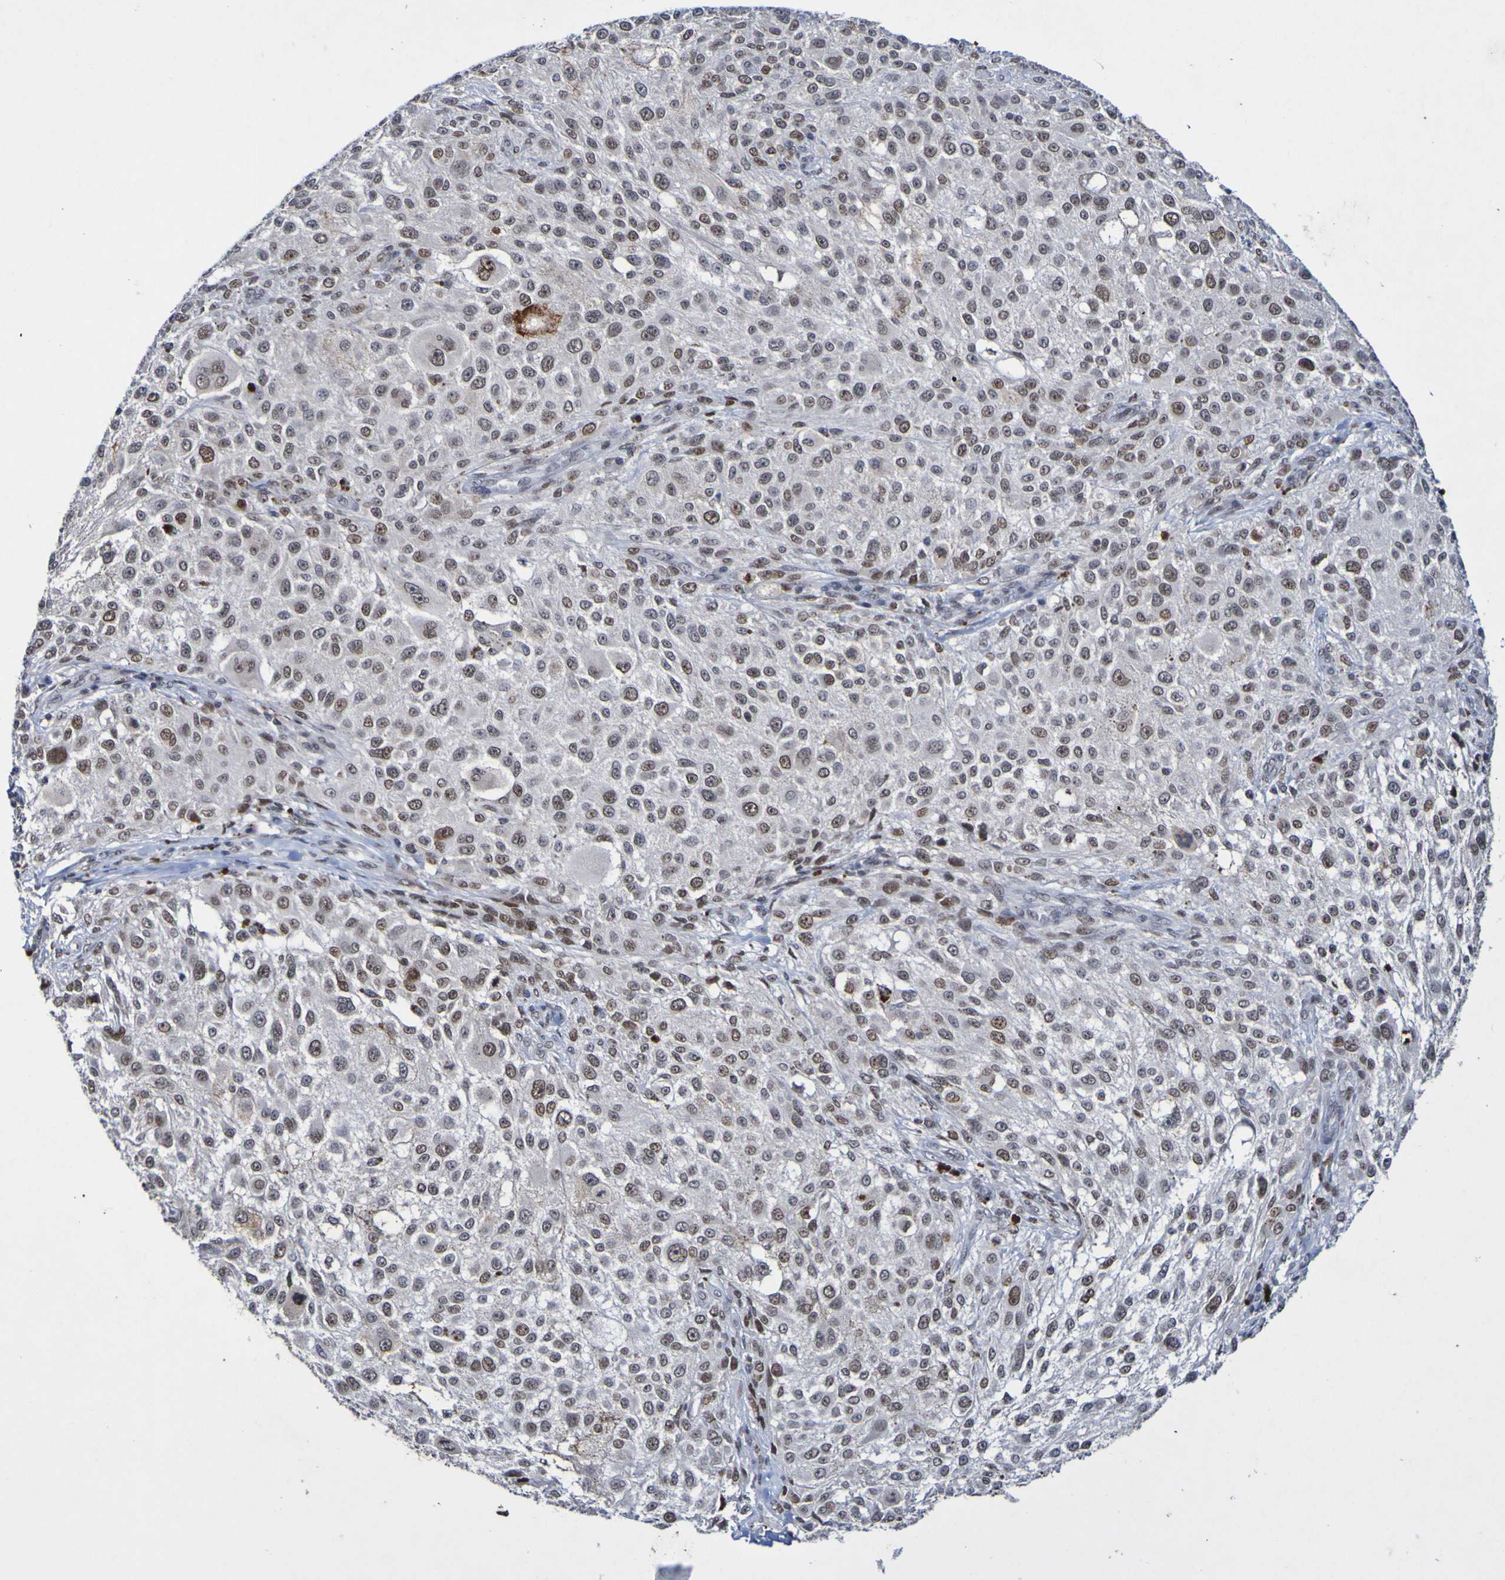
{"staining": {"intensity": "moderate", "quantity": "25%-75%", "location": "nuclear"}, "tissue": "melanoma", "cell_type": "Tumor cells", "image_type": "cancer", "snomed": [{"axis": "morphology", "description": "Necrosis, NOS"}, {"axis": "morphology", "description": "Malignant melanoma, NOS"}, {"axis": "topography", "description": "Skin"}], "caption": "DAB immunohistochemical staining of malignant melanoma exhibits moderate nuclear protein staining in about 25%-75% of tumor cells.", "gene": "PCGF1", "patient": {"sex": "female", "age": 87}}